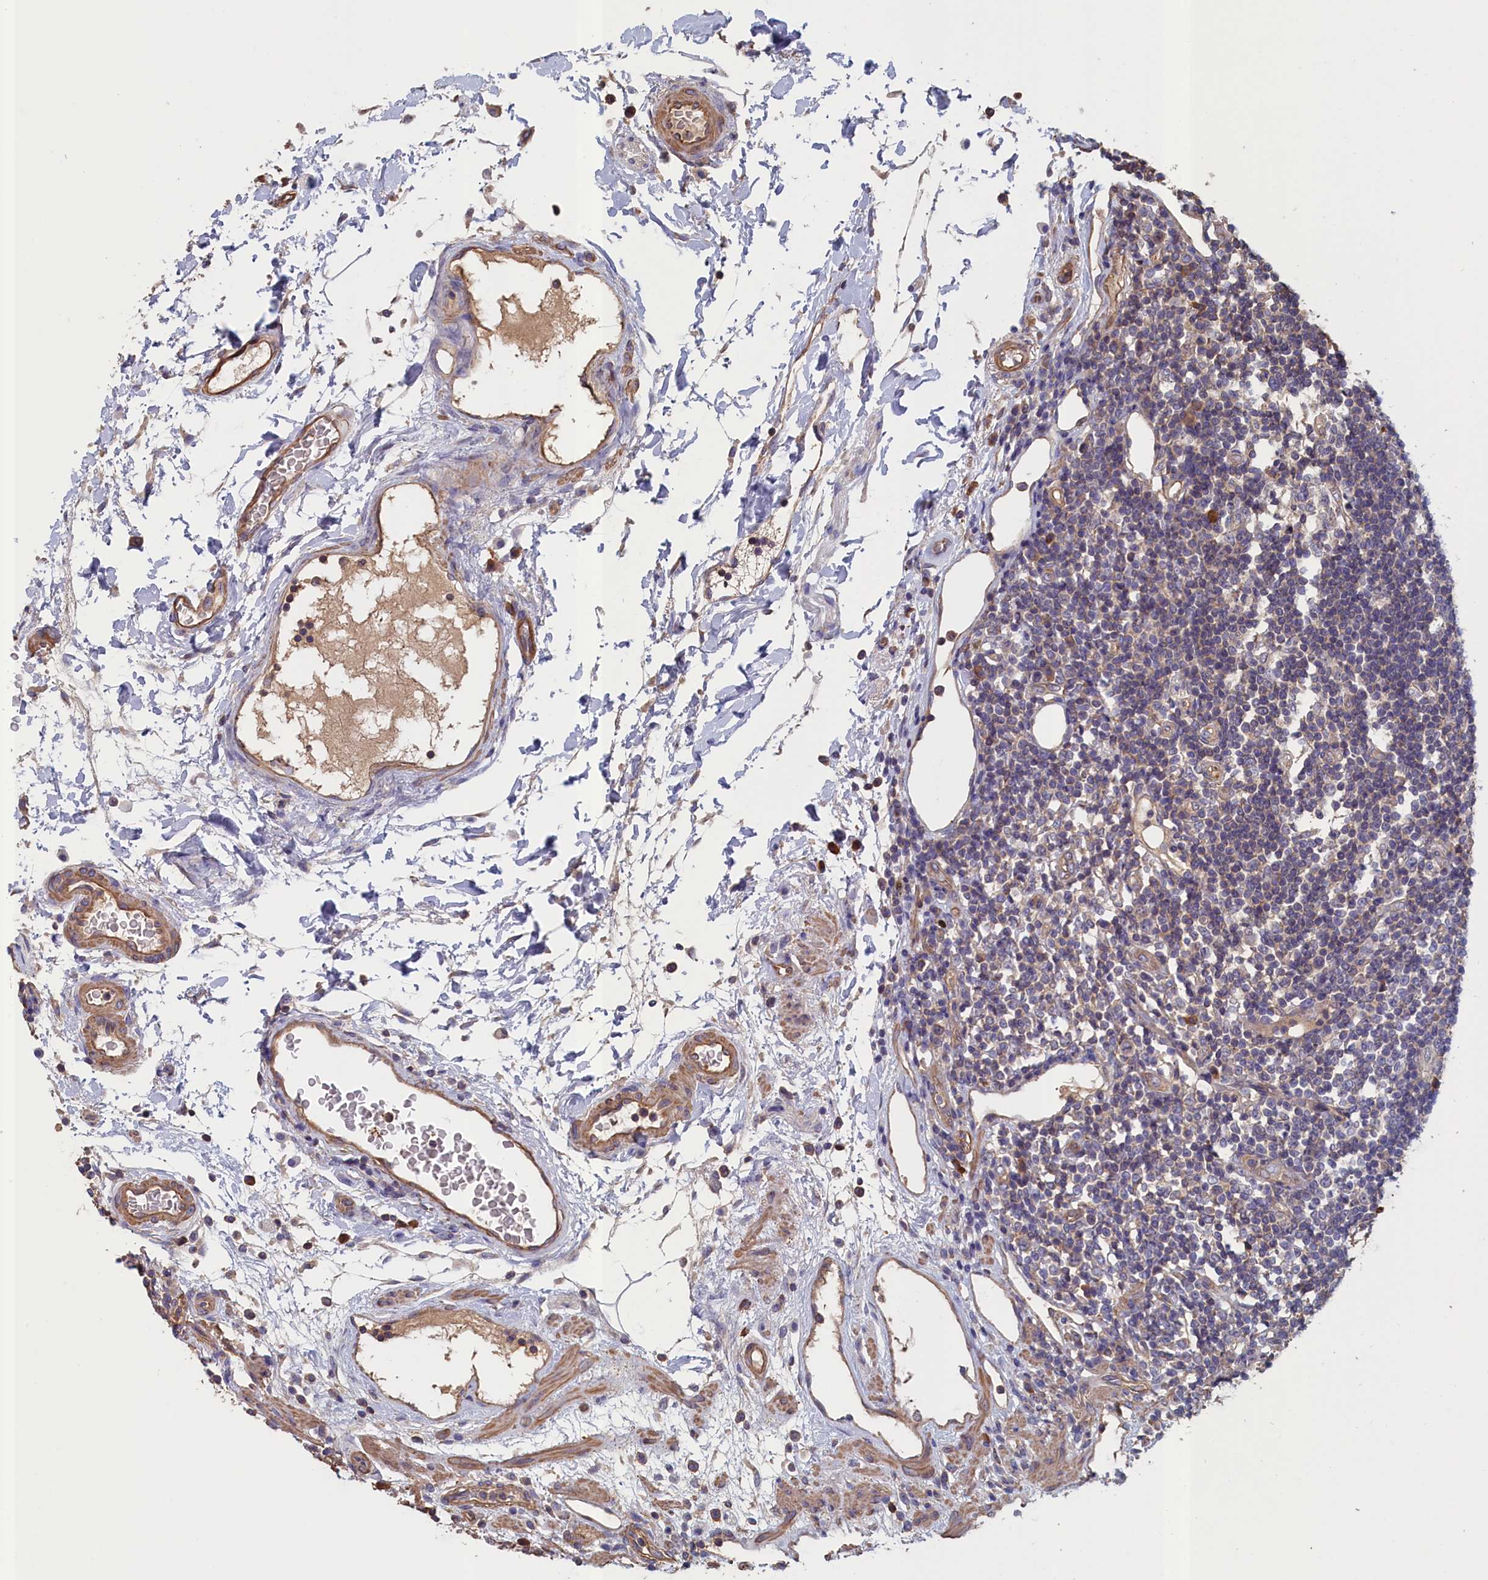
{"staining": {"intensity": "moderate", "quantity": ">75%", "location": "cytoplasmic/membranous"}, "tissue": "colon", "cell_type": "Endothelial cells", "image_type": "normal", "snomed": [{"axis": "morphology", "description": "Normal tissue, NOS"}, {"axis": "topography", "description": "Colon"}], "caption": "A medium amount of moderate cytoplasmic/membranous expression is appreciated in approximately >75% of endothelial cells in normal colon. (Stains: DAB in brown, nuclei in blue, Microscopy: brightfield microscopy at high magnification).", "gene": "ANKRD2", "patient": {"sex": "female", "age": 79}}